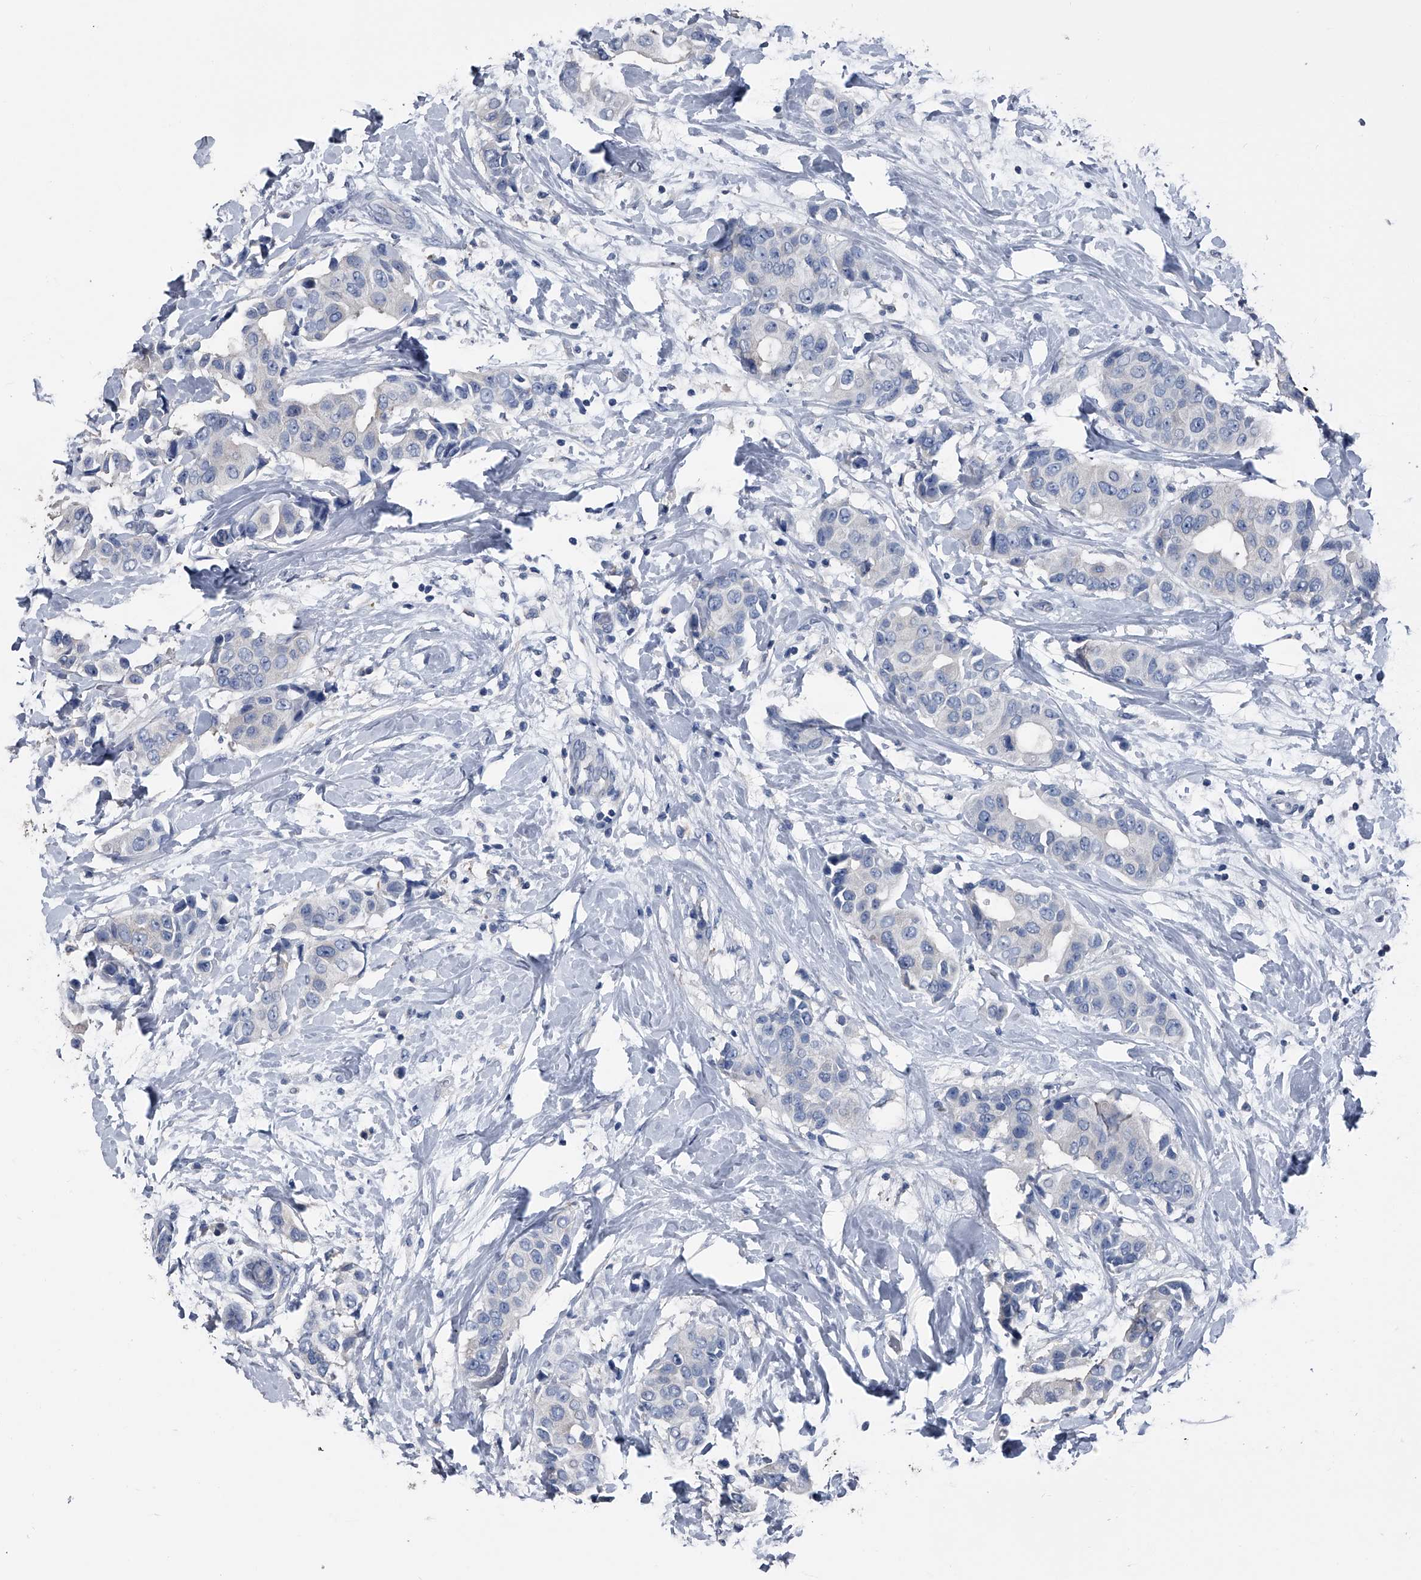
{"staining": {"intensity": "negative", "quantity": "none", "location": "none"}, "tissue": "breast cancer", "cell_type": "Tumor cells", "image_type": "cancer", "snomed": [{"axis": "morphology", "description": "Normal tissue, NOS"}, {"axis": "morphology", "description": "Duct carcinoma"}, {"axis": "topography", "description": "Breast"}], "caption": "DAB immunohistochemical staining of human breast cancer (infiltrating ductal carcinoma) shows no significant staining in tumor cells.", "gene": "KIF13A", "patient": {"sex": "female", "age": 39}}